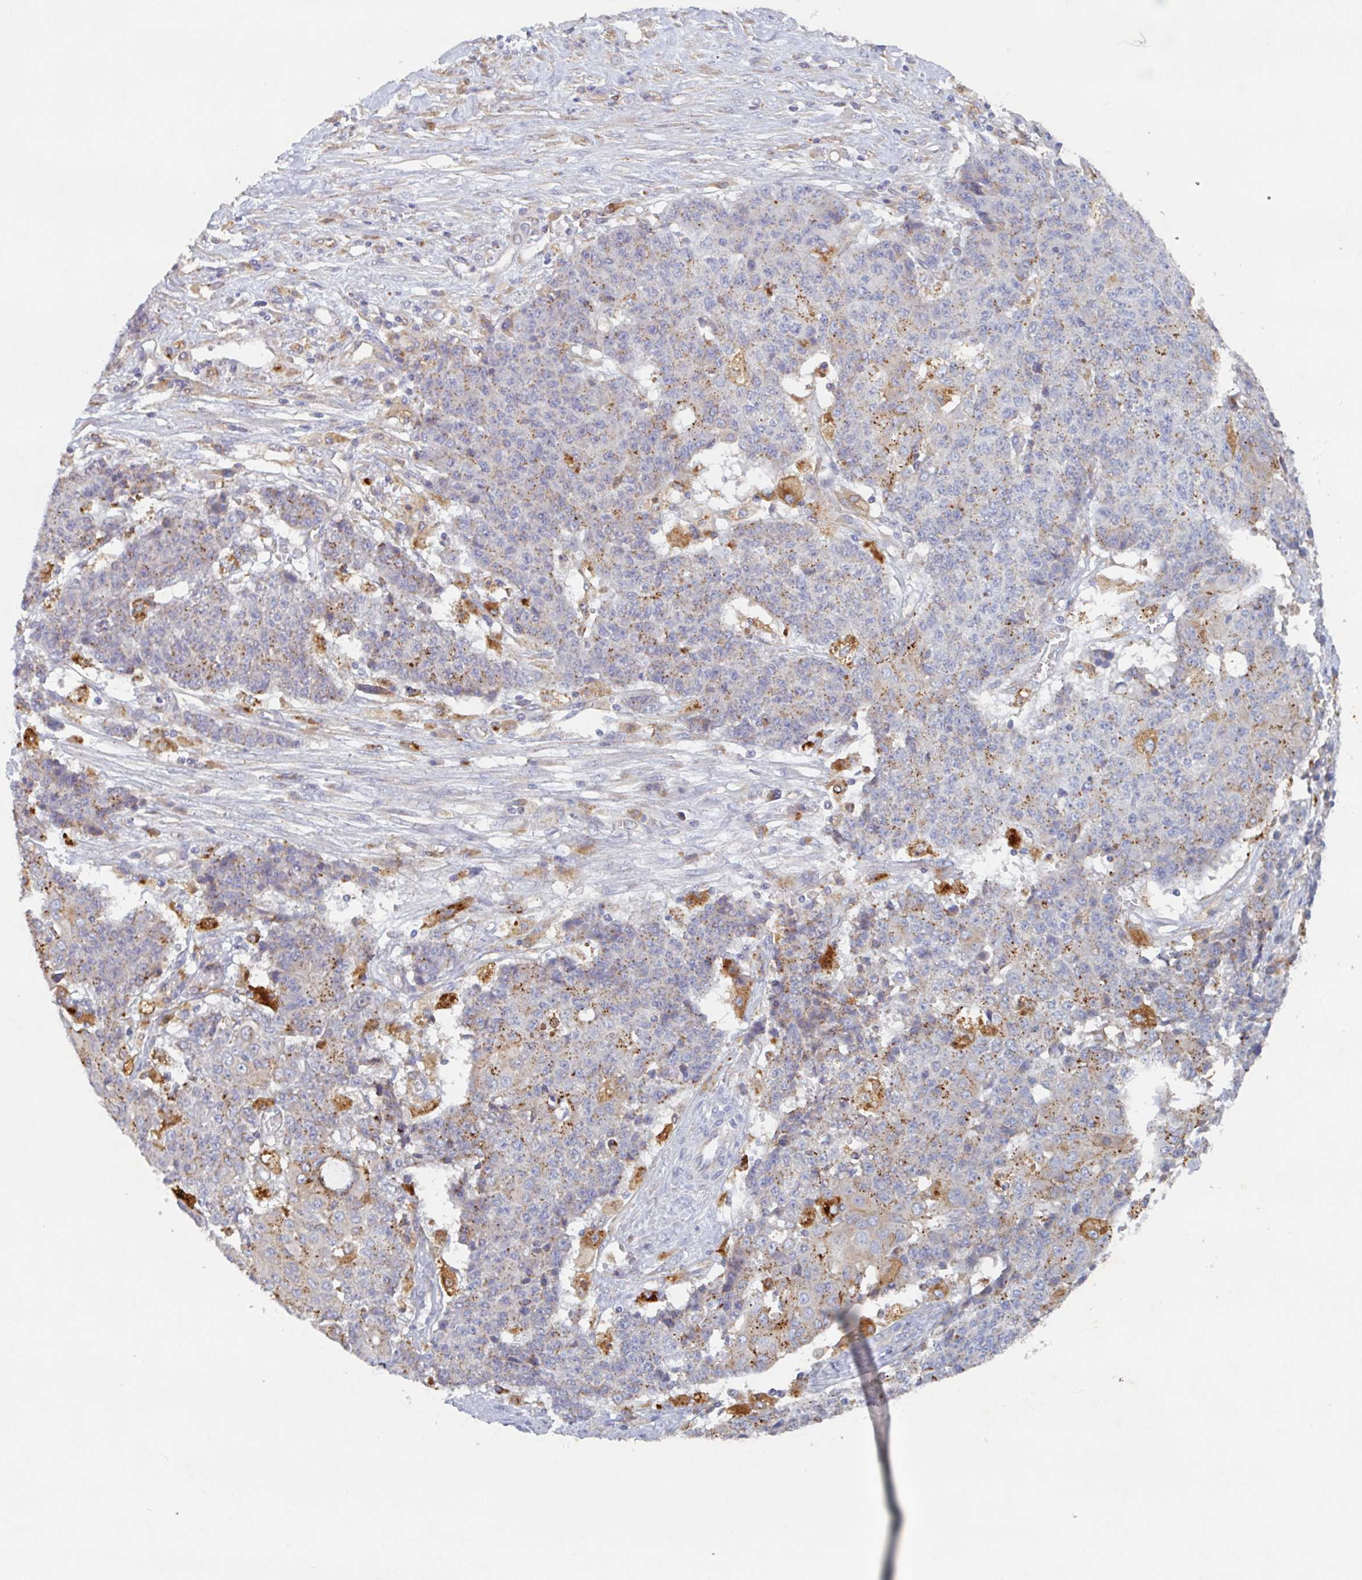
{"staining": {"intensity": "moderate", "quantity": "25%-75%", "location": "cytoplasmic/membranous"}, "tissue": "ovarian cancer", "cell_type": "Tumor cells", "image_type": "cancer", "snomed": [{"axis": "morphology", "description": "Carcinoma, endometroid"}, {"axis": "topography", "description": "Ovary"}], "caption": "Ovarian endometroid carcinoma stained with a protein marker demonstrates moderate staining in tumor cells.", "gene": "MANBA", "patient": {"sex": "female", "age": 42}}